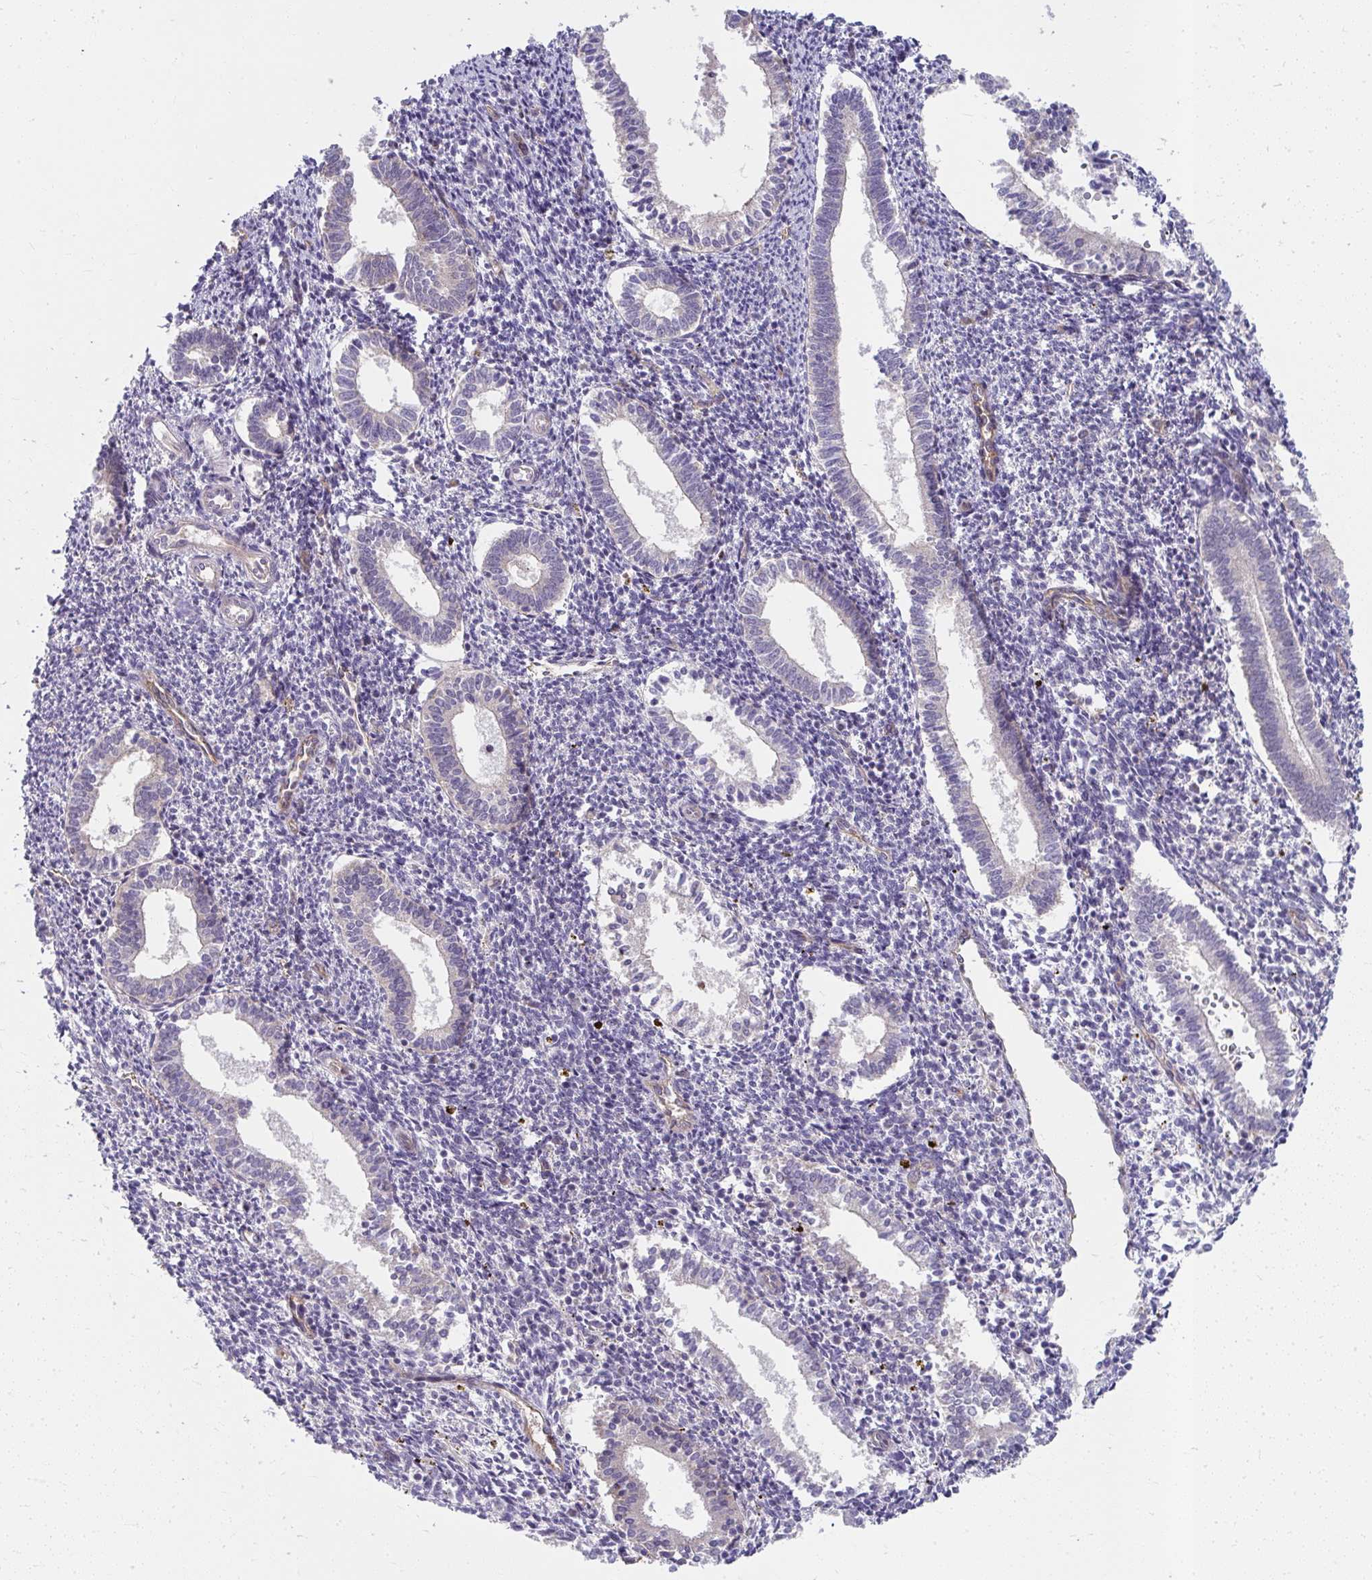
{"staining": {"intensity": "negative", "quantity": "none", "location": "none"}, "tissue": "endometrium", "cell_type": "Cells in endometrial stroma", "image_type": "normal", "snomed": [{"axis": "morphology", "description": "Normal tissue, NOS"}, {"axis": "topography", "description": "Endometrium"}], "caption": "This micrograph is of normal endometrium stained with immunohistochemistry to label a protein in brown with the nuclei are counter-stained blue. There is no staining in cells in endometrial stroma. (Immunohistochemistry (ihc), brightfield microscopy, high magnification).", "gene": "MUS81", "patient": {"sex": "female", "age": 41}}